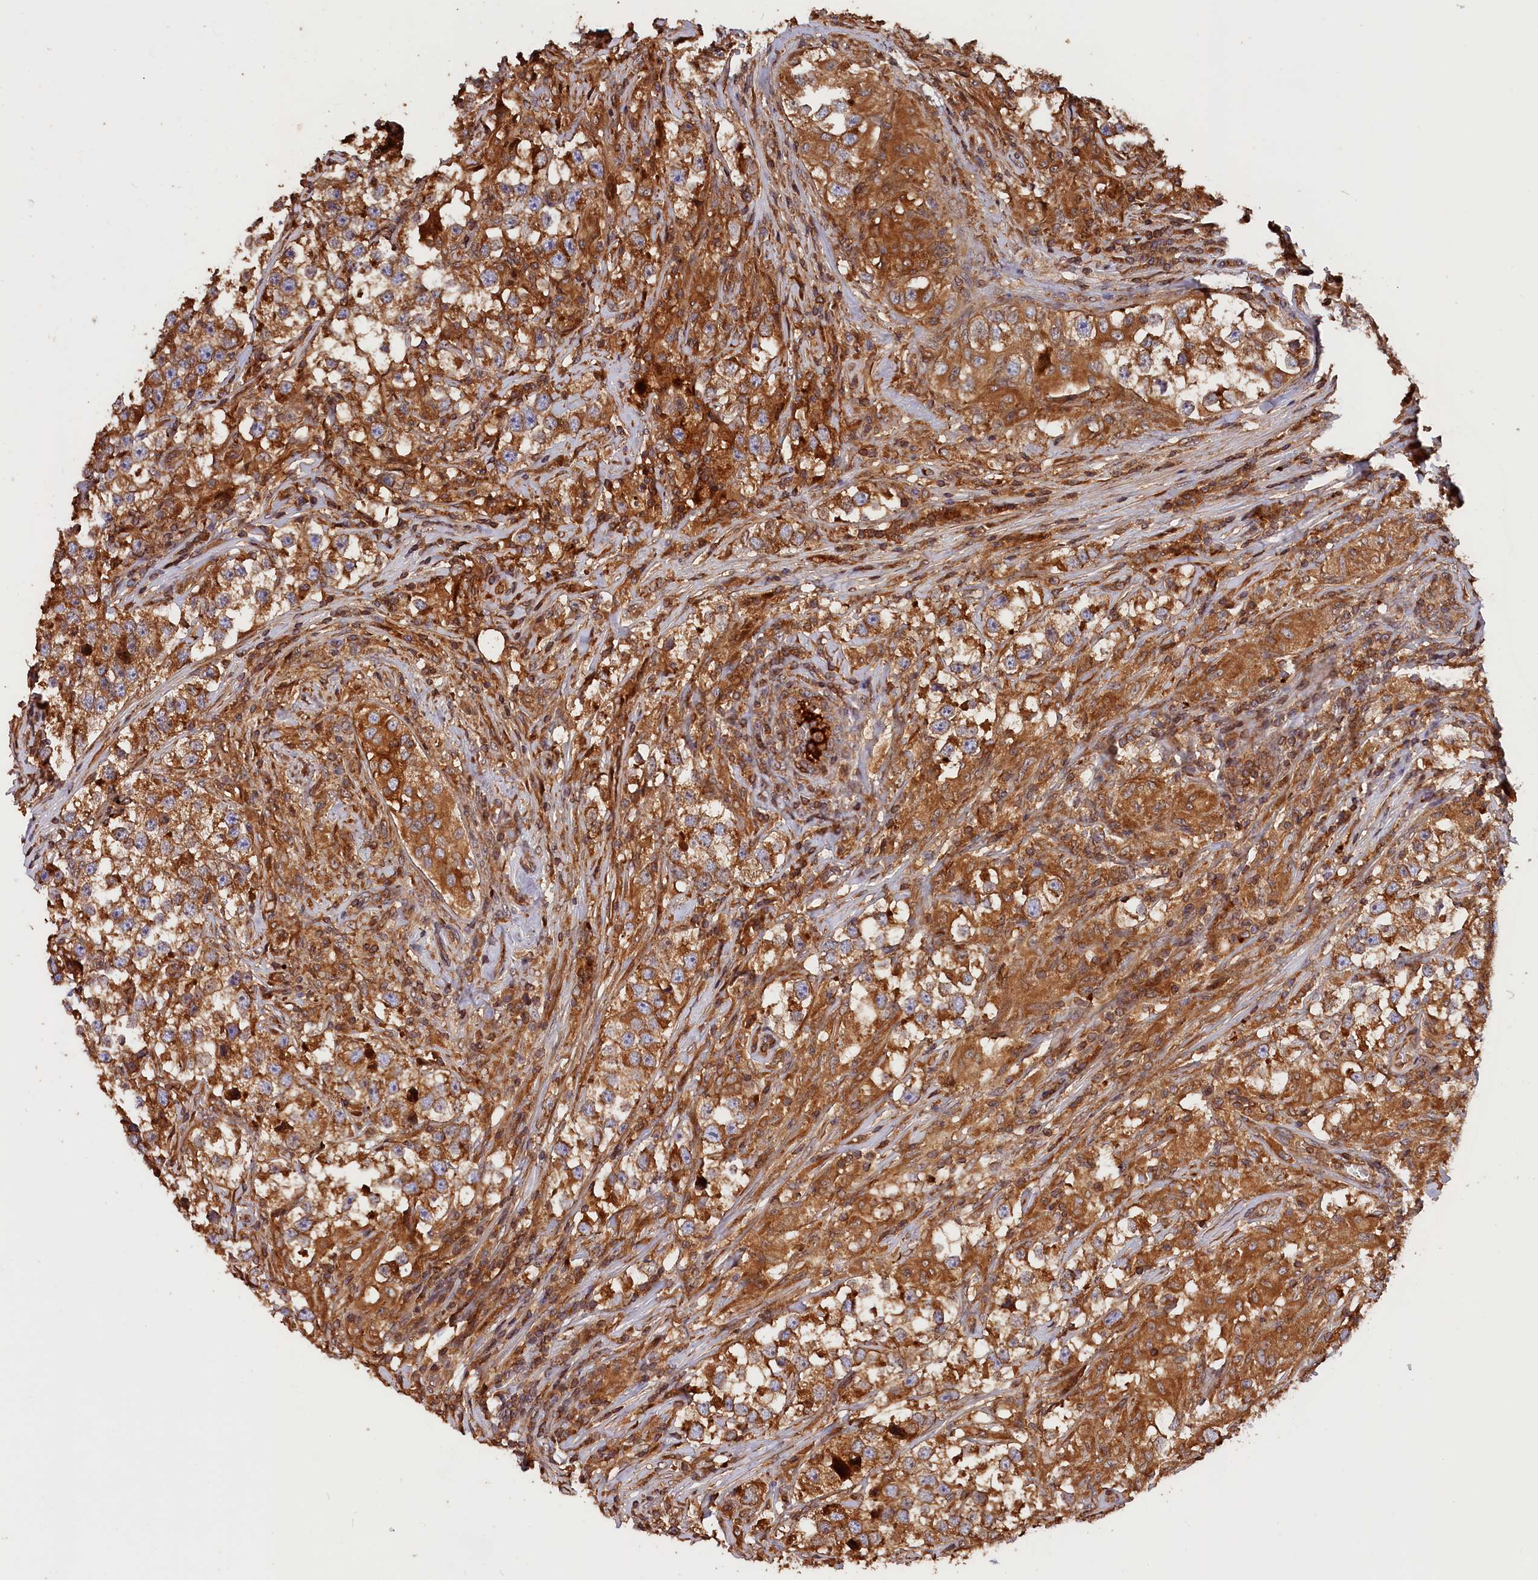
{"staining": {"intensity": "strong", "quantity": ">75%", "location": "cytoplasmic/membranous"}, "tissue": "testis cancer", "cell_type": "Tumor cells", "image_type": "cancer", "snomed": [{"axis": "morphology", "description": "Seminoma, NOS"}, {"axis": "topography", "description": "Testis"}], "caption": "A high amount of strong cytoplasmic/membranous expression is present in about >75% of tumor cells in testis cancer tissue.", "gene": "HMOX2", "patient": {"sex": "male", "age": 46}}